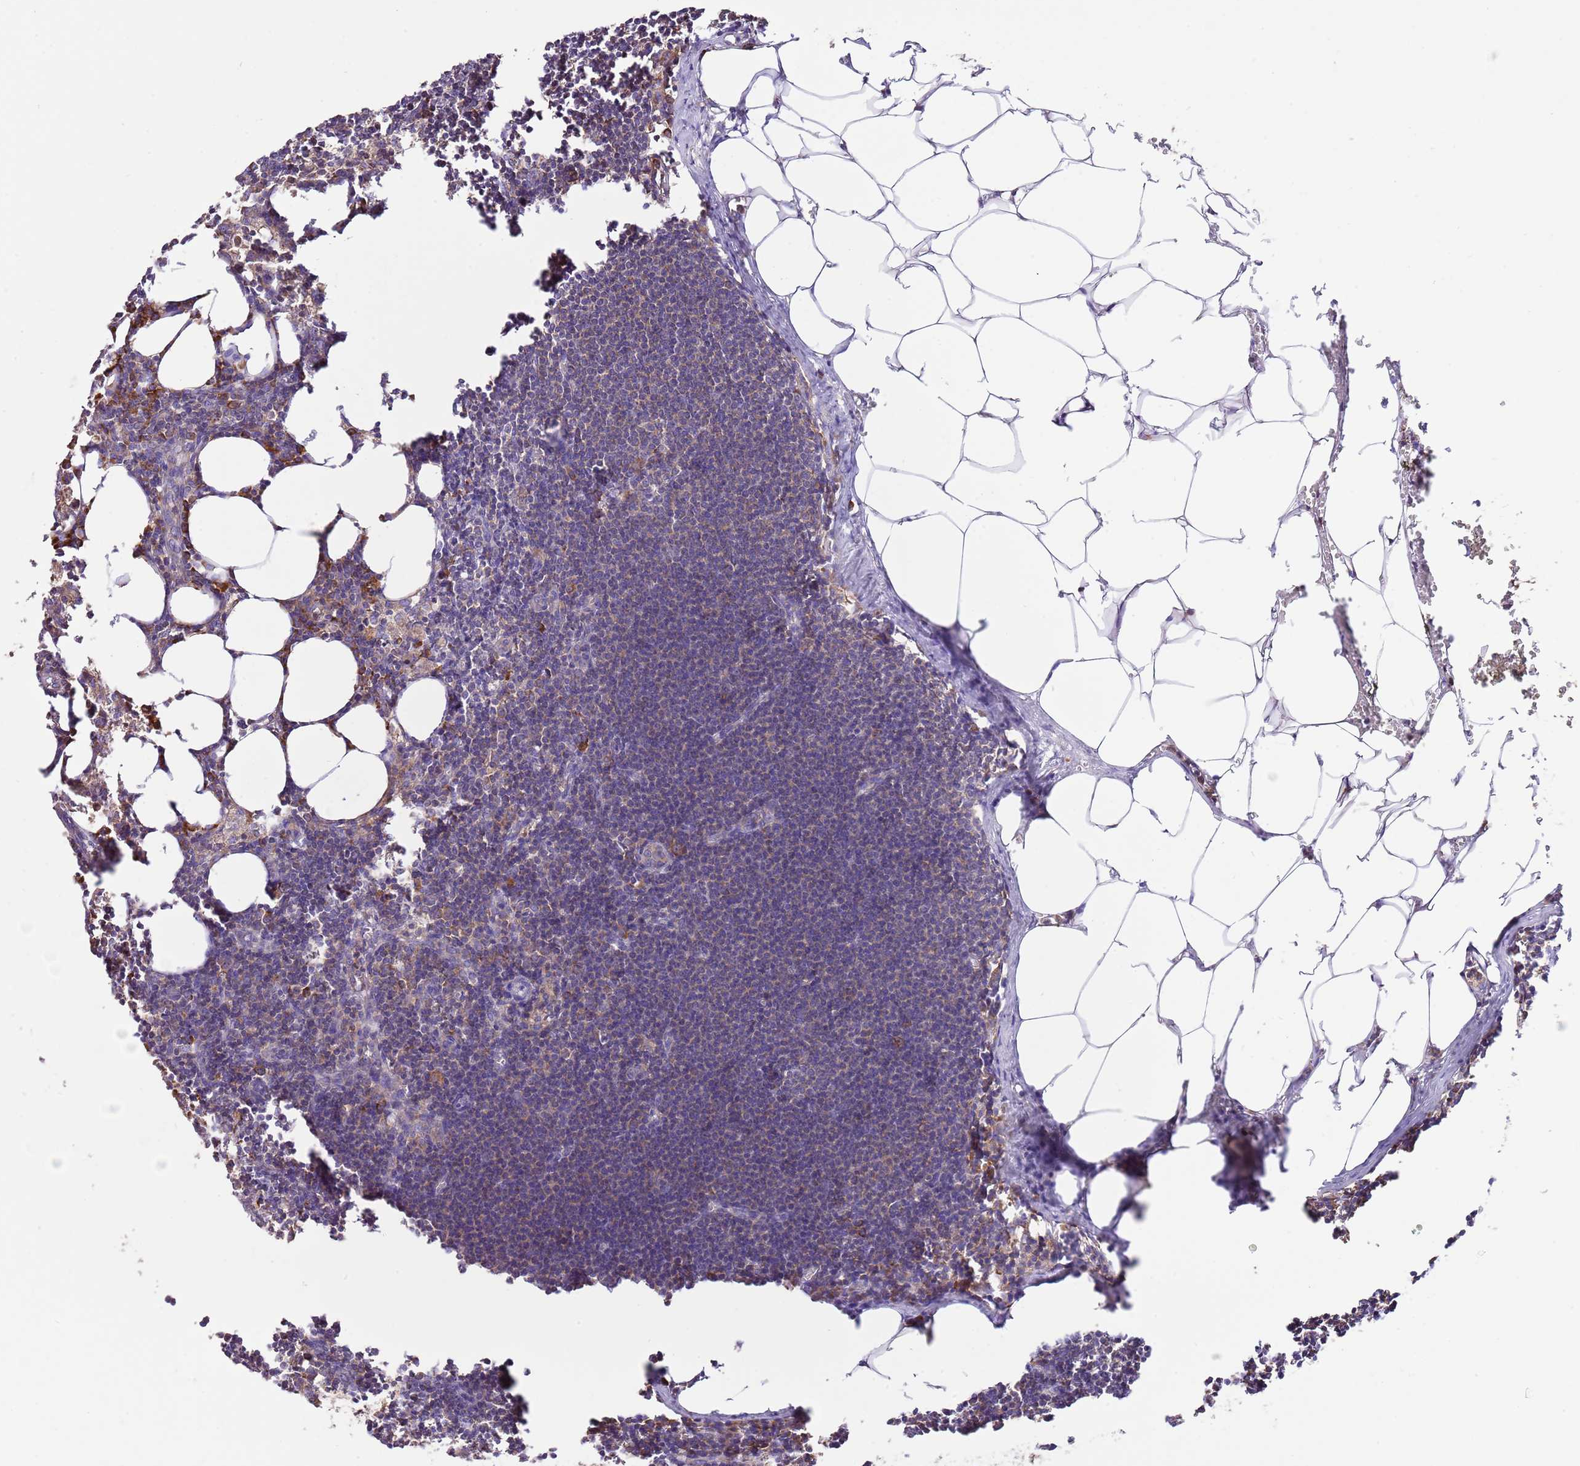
{"staining": {"intensity": "moderate", "quantity": ">75%", "location": "cytoplasmic/membranous"}, "tissue": "lymph node", "cell_type": "Germinal center cells", "image_type": "normal", "snomed": [{"axis": "morphology", "description": "Normal tissue, NOS"}, {"axis": "topography", "description": "Lymph node"}], "caption": "IHC photomicrograph of normal human lymph node stained for a protein (brown), which shows medium levels of moderate cytoplasmic/membranous expression in about >75% of germinal center cells.", "gene": "RPS10", "patient": {"sex": "female", "age": 30}}